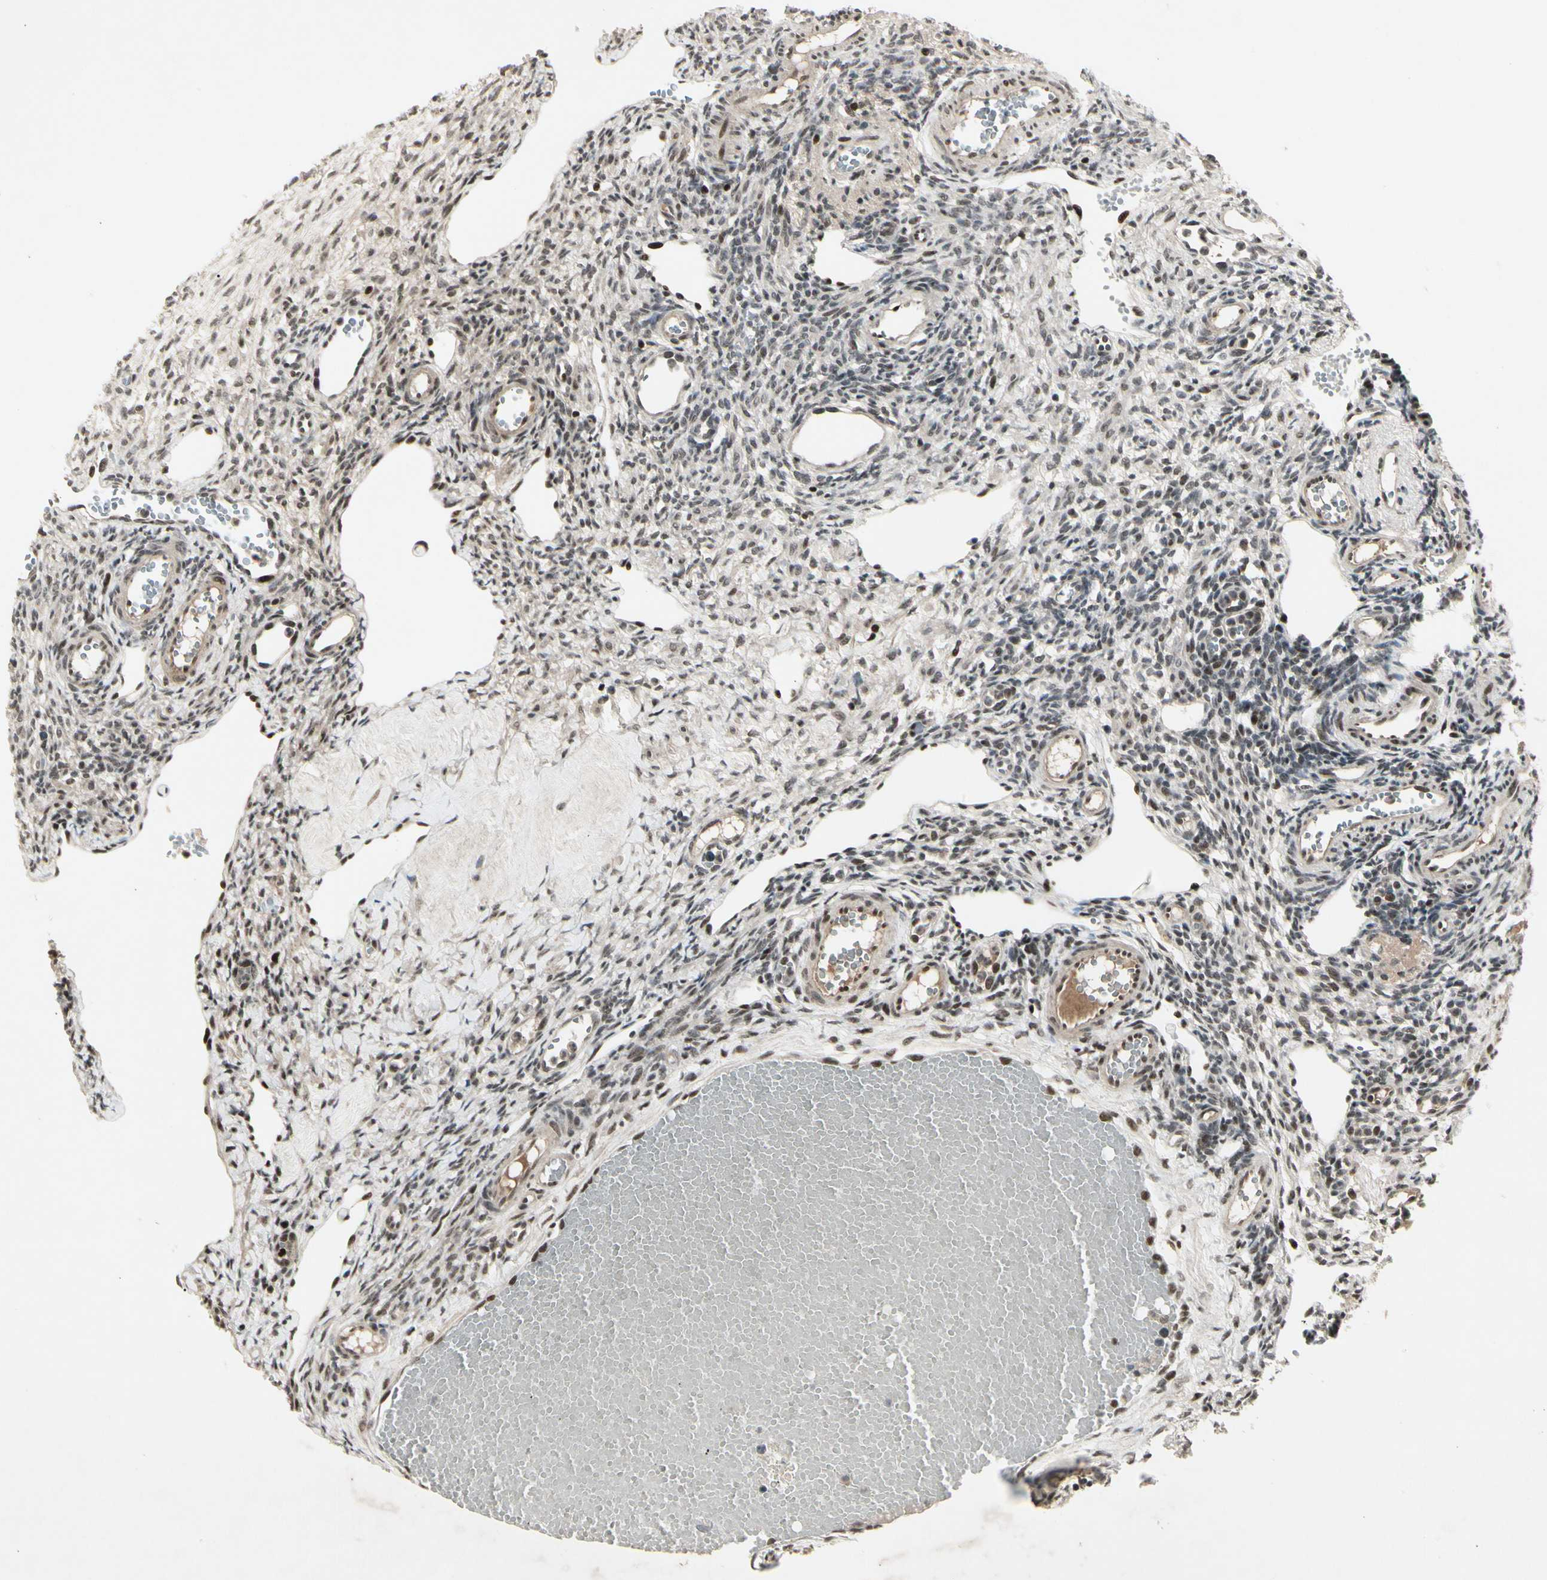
{"staining": {"intensity": "moderate", "quantity": ">75%", "location": "nuclear"}, "tissue": "ovary", "cell_type": "Ovarian stroma cells", "image_type": "normal", "snomed": [{"axis": "morphology", "description": "Normal tissue, NOS"}, {"axis": "topography", "description": "Ovary"}], "caption": "Immunohistochemistry (DAB) staining of normal ovary reveals moderate nuclear protein staining in approximately >75% of ovarian stroma cells.", "gene": "FOXJ2", "patient": {"sex": "female", "age": 33}}